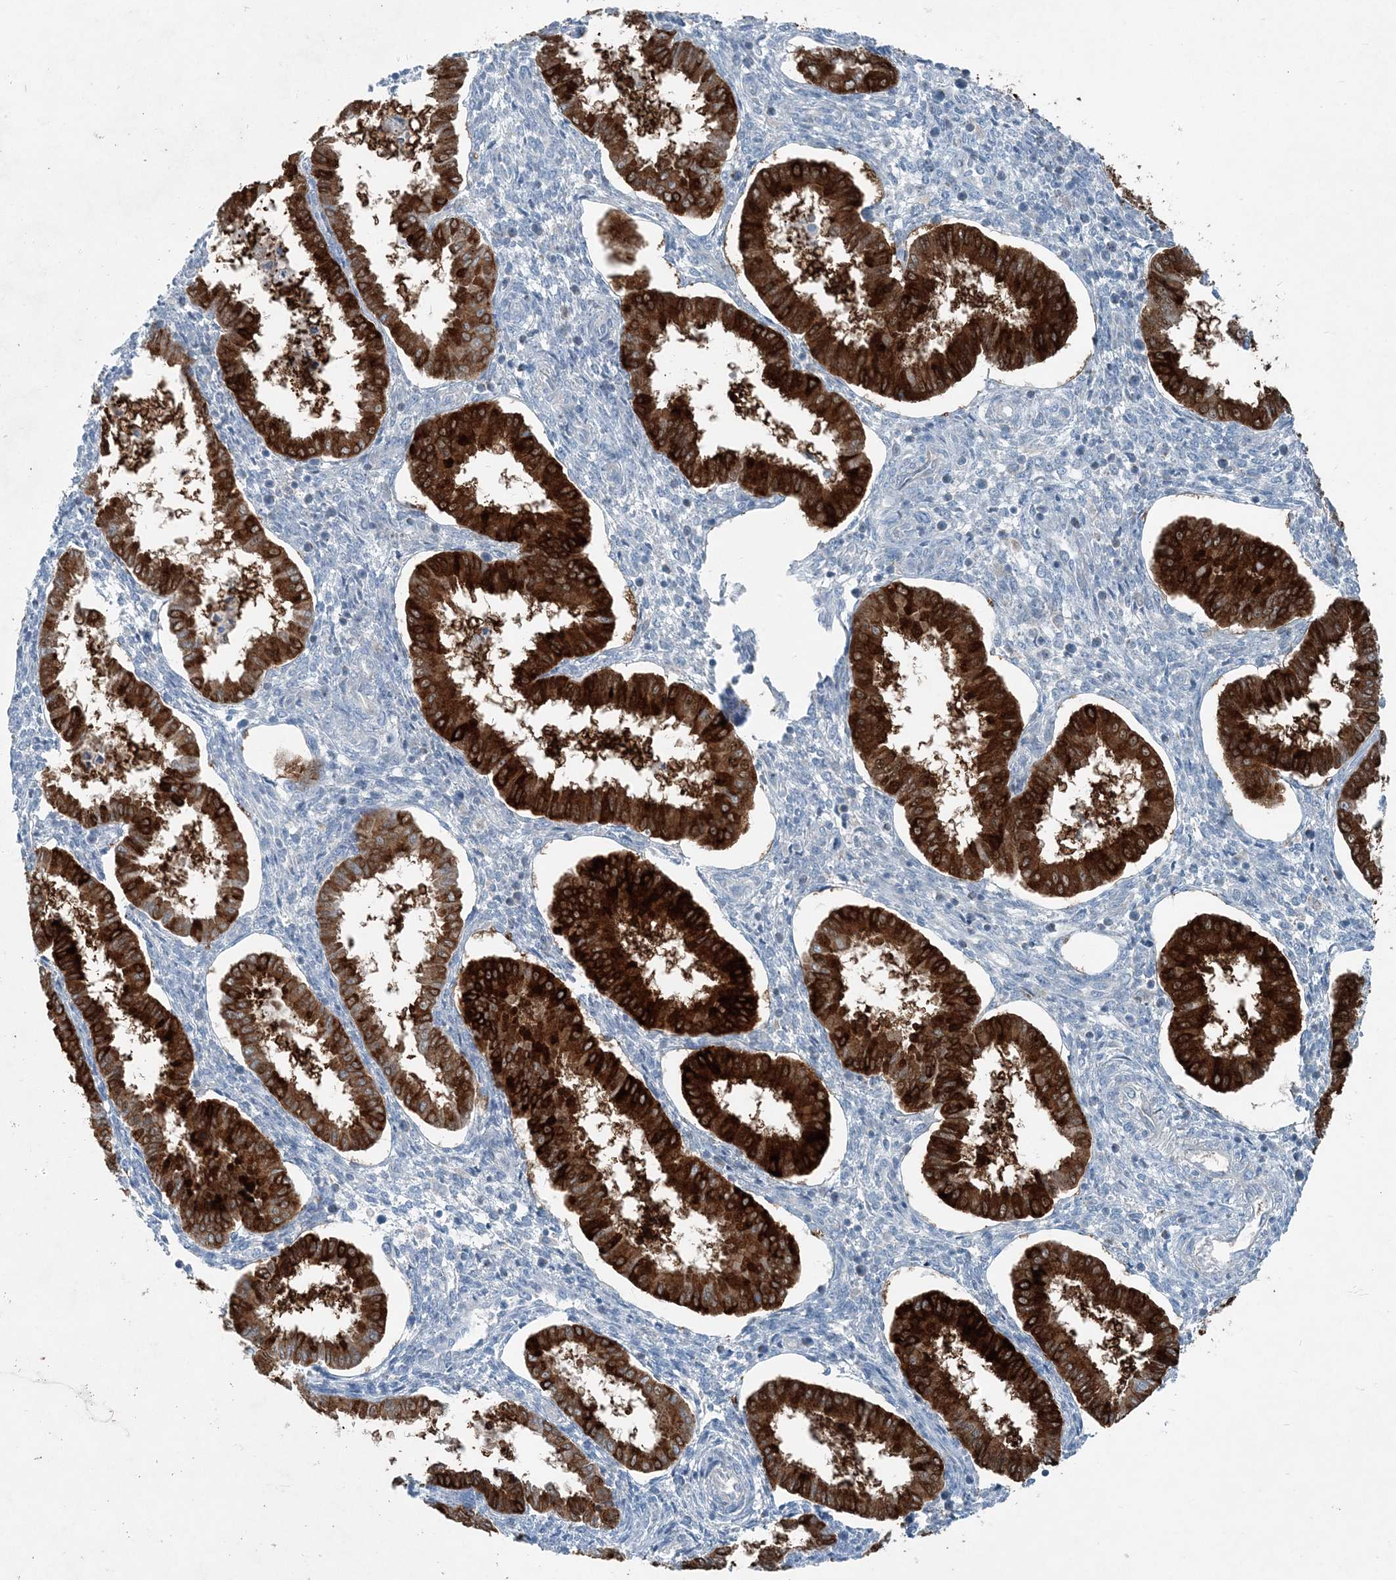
{"staining": {"intensity": "negative", "quantity": "none", "location": "none"}, "tissue": "endometrium", "cell_type": "Cells in endometrial stroma", "image_type": "normal", "snomed": [{"axis": "morphology", "description": "Normal tissue, NOS"}, {"axis": "topography", "description": "Endometrium"}], "caption": "Immunohistochemistry (IHC) of unremarkable human endometrium demonstrates no expression in cells in endometrial stroma.", "gene": "ARMH1", "patient": {"sex": "female", "age": 24}}